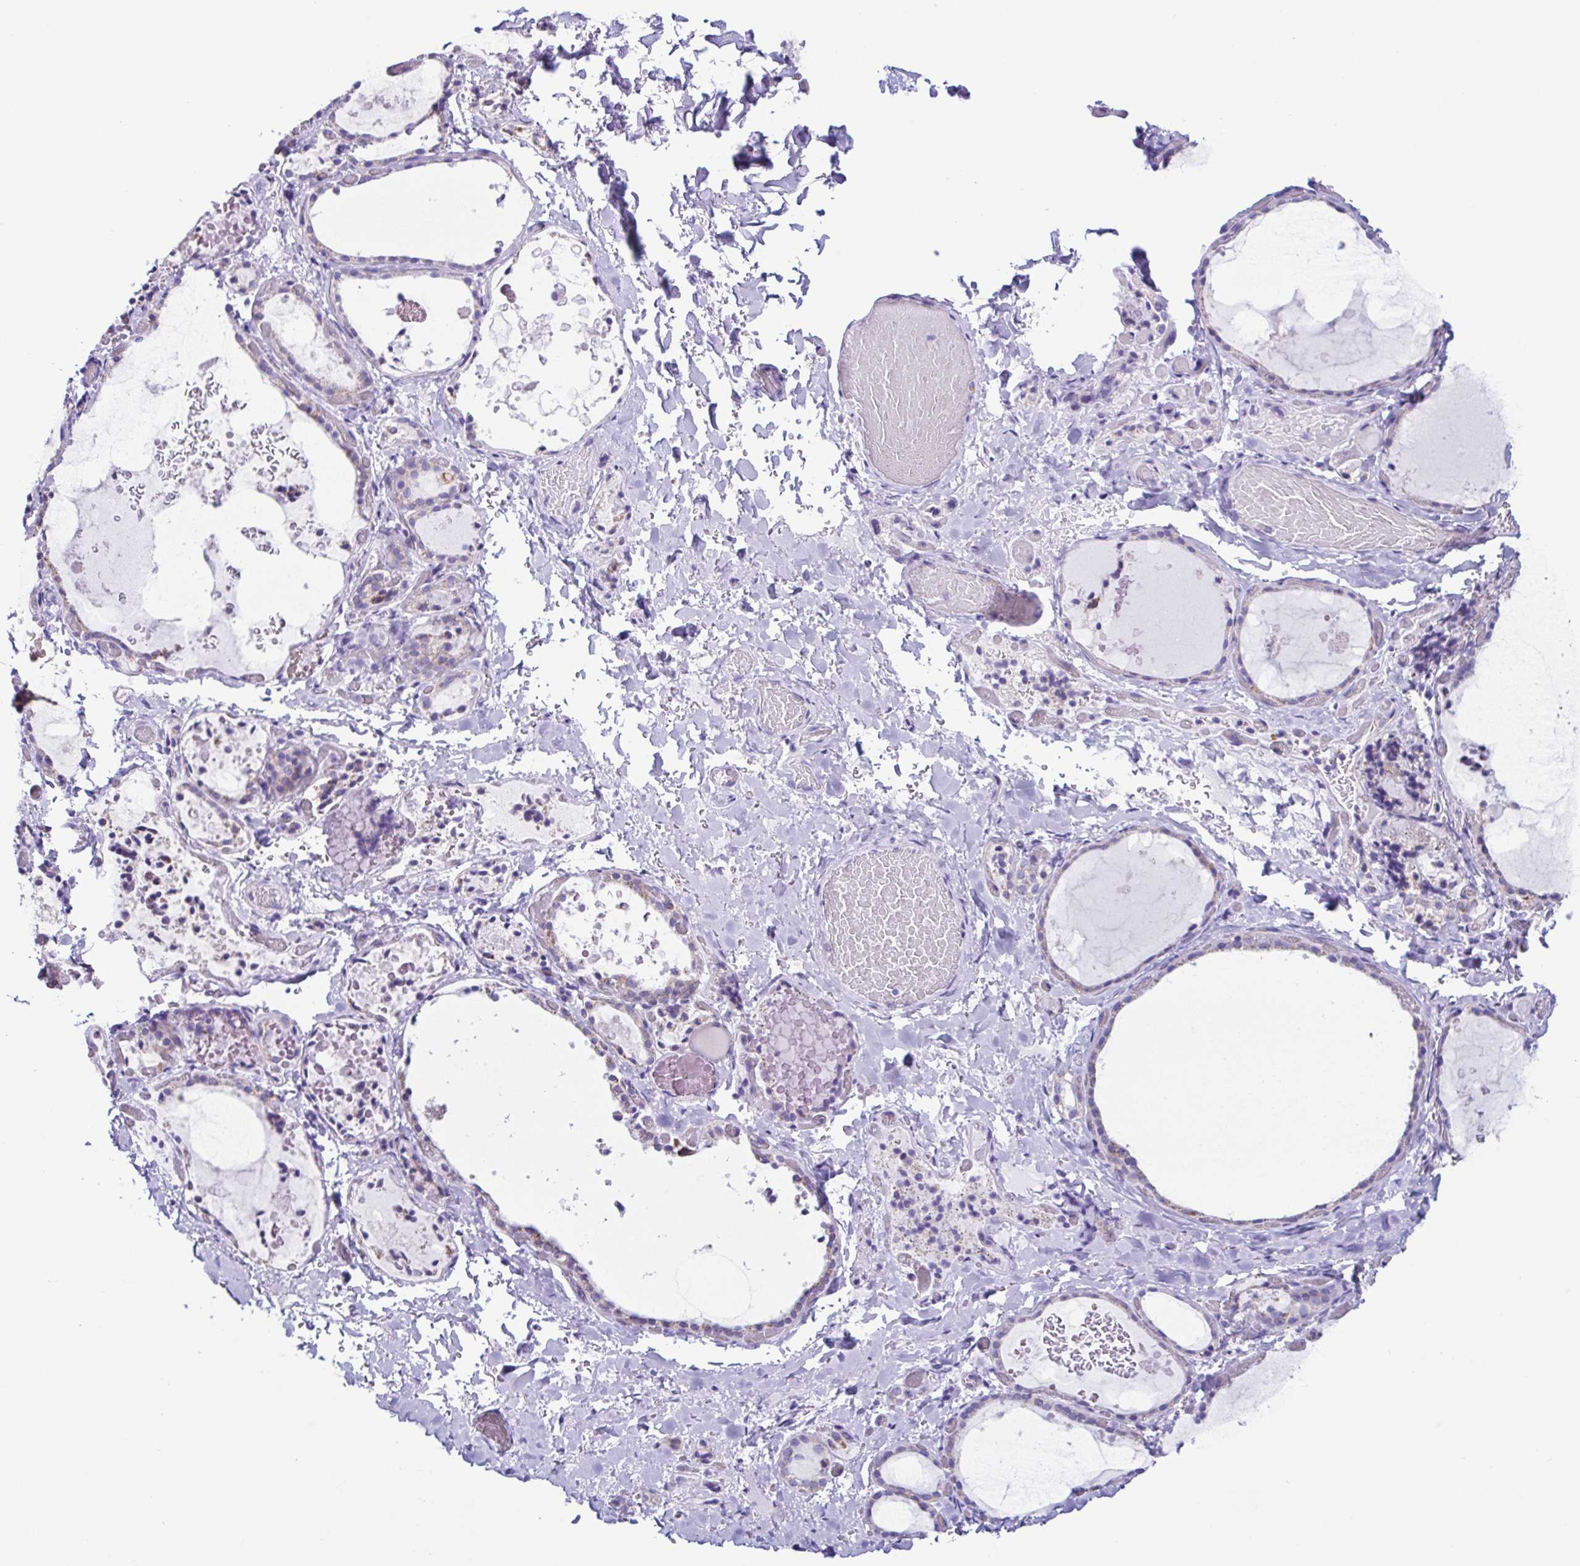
{"staining": {"intensity": "moderate", "quantity": "<25%", "location": "cytoplasmic/membranous"}, "tissue": "thyroid gland", "cell_type": "Glandular cells", "image_type": "normal", "snomed": [{"axis": "morphology", "description": "Normal tissue, NOS"}, {"axis": "topography", "description": "Thyroid gland"}], "caption": "A high-resolution micrograph shows immunohistochemistry (IHC) staining of benign thyroid gland, which displays moderate cytoplasmic/membranous positivity in approximately <25% of glandular cells. (Brightfield microscopy of DAB IHC at high magnification).", "gene": "ACTRT3", "patient": {"sex": "female", "age": 56}}